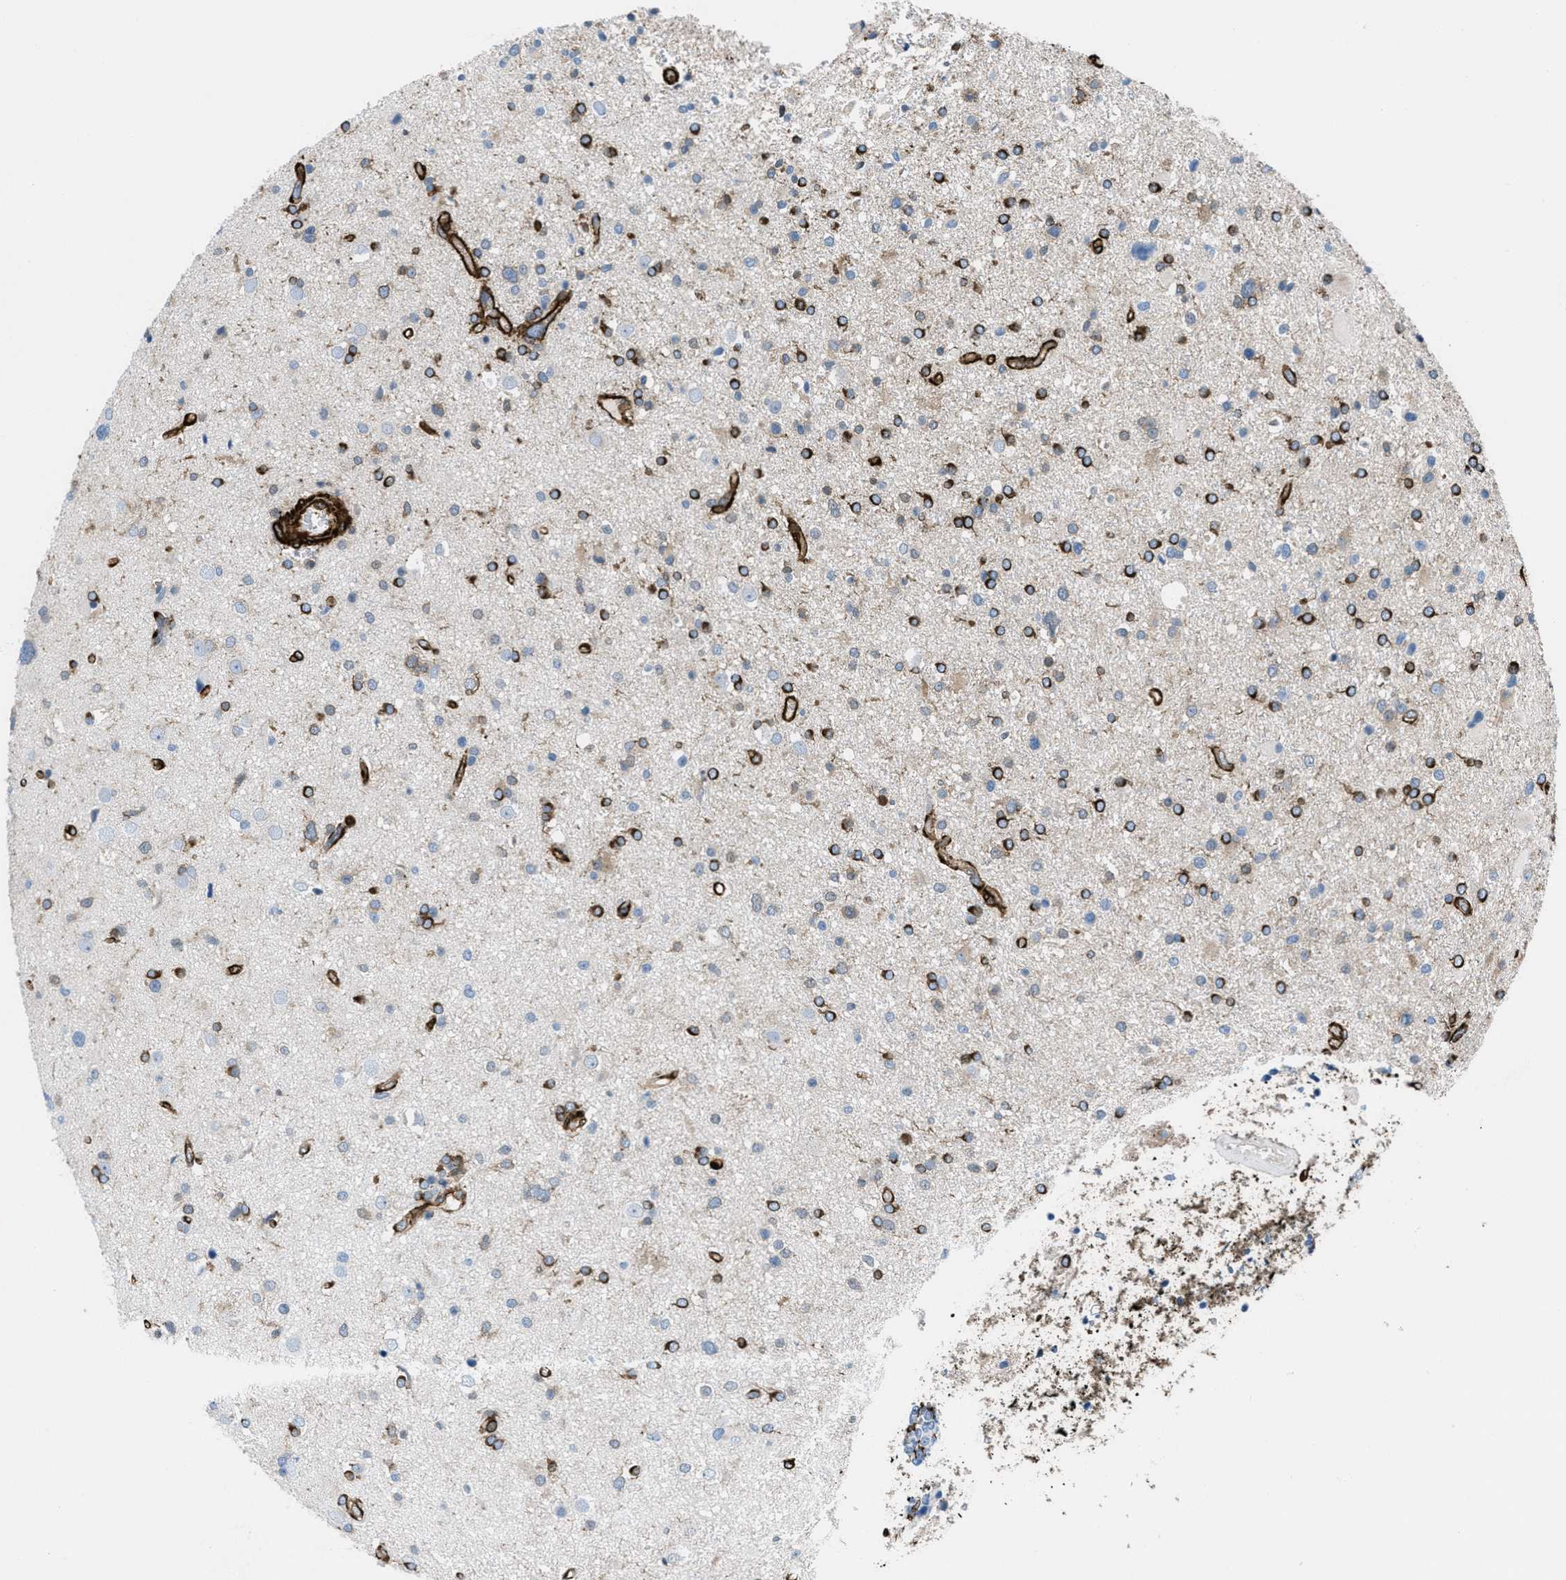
{"staining": {"intensity": "strong", "quantity": "25%-75%", "location": "cytoplasmic/membranous"}, "tissue": "glioma", "cell_type": "Tumor cells", "image_type": "cancer", "snomed": [{"axis": "morphology", "description": "Glioma, malignant, High grade"}, {"axis": "topography", "description": "Brain"}], "caption": "This micrograph reveals IHC staining of human malignant glioma (high-grade), with high strong cytoplasmic/membranous expression in about 25%-75% of tumor cells.", "gene": "CALD1", "patient": {"sex": "male", "age": 33}}